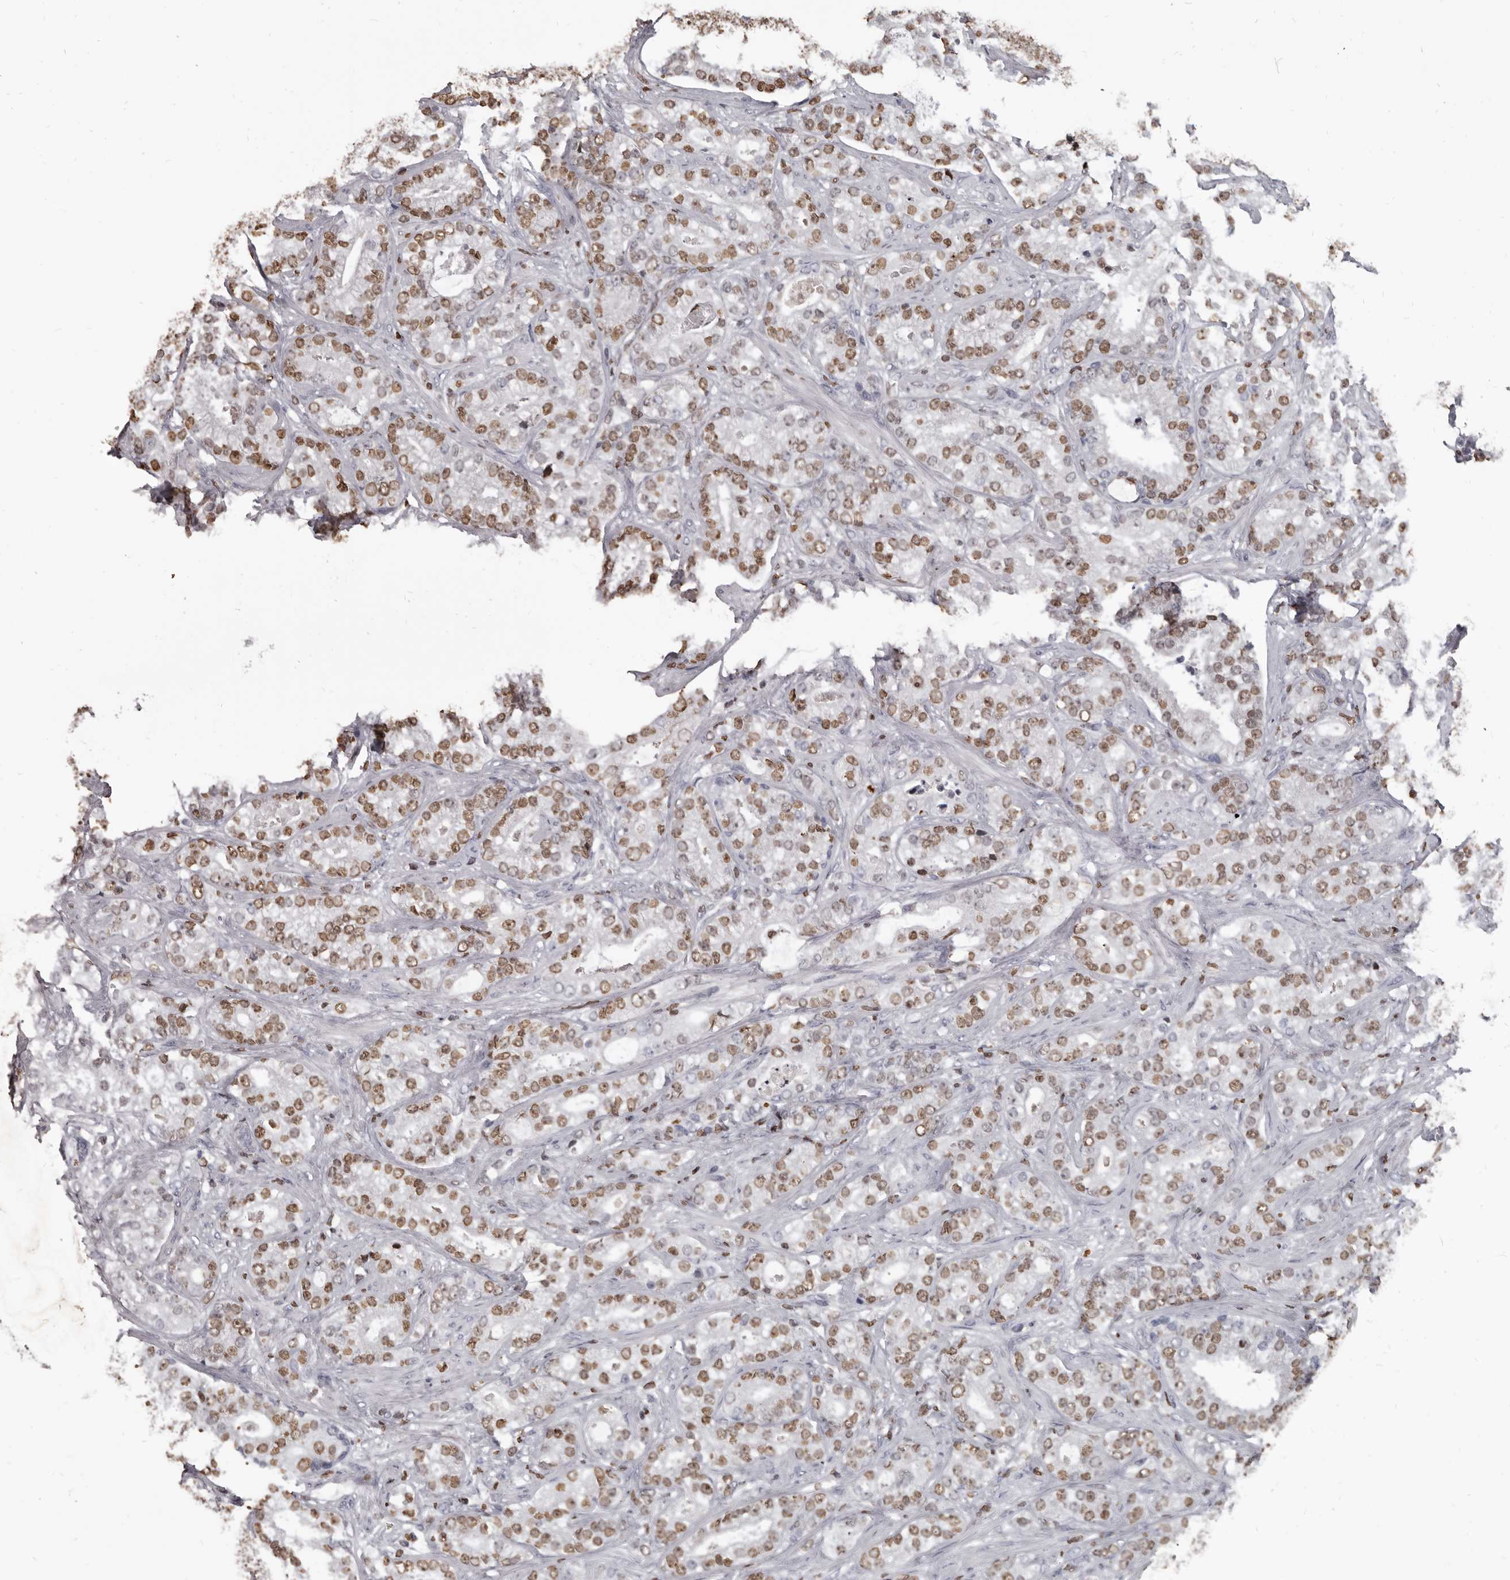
{"staining": {"intensity": "moderate", "quantity": ">75%", "location": "nuclear"}, "tissue": "prostate cancer", "cell_type": "Tumor cells", "image_type": "cancer", "snomed": [{"axis": "morphology", "description": "Adenocarcinoma, High grade"}, {"axis": "topography", "description": "Prostate and seminal vesicle, NOS"}], "caption": "Immunohistochemistry (IHC) image of neoplastic tissue: human prostate adenocarcinoma (high-grade) stained using immunohistochemistry (IHC) shows medium levels of moderate protein expression localized specifically in the nuclear of tumor cells, appearing as a nuclear brown color.", "gene": "AHR", "patient": {"sex": "male", "age": 67}}